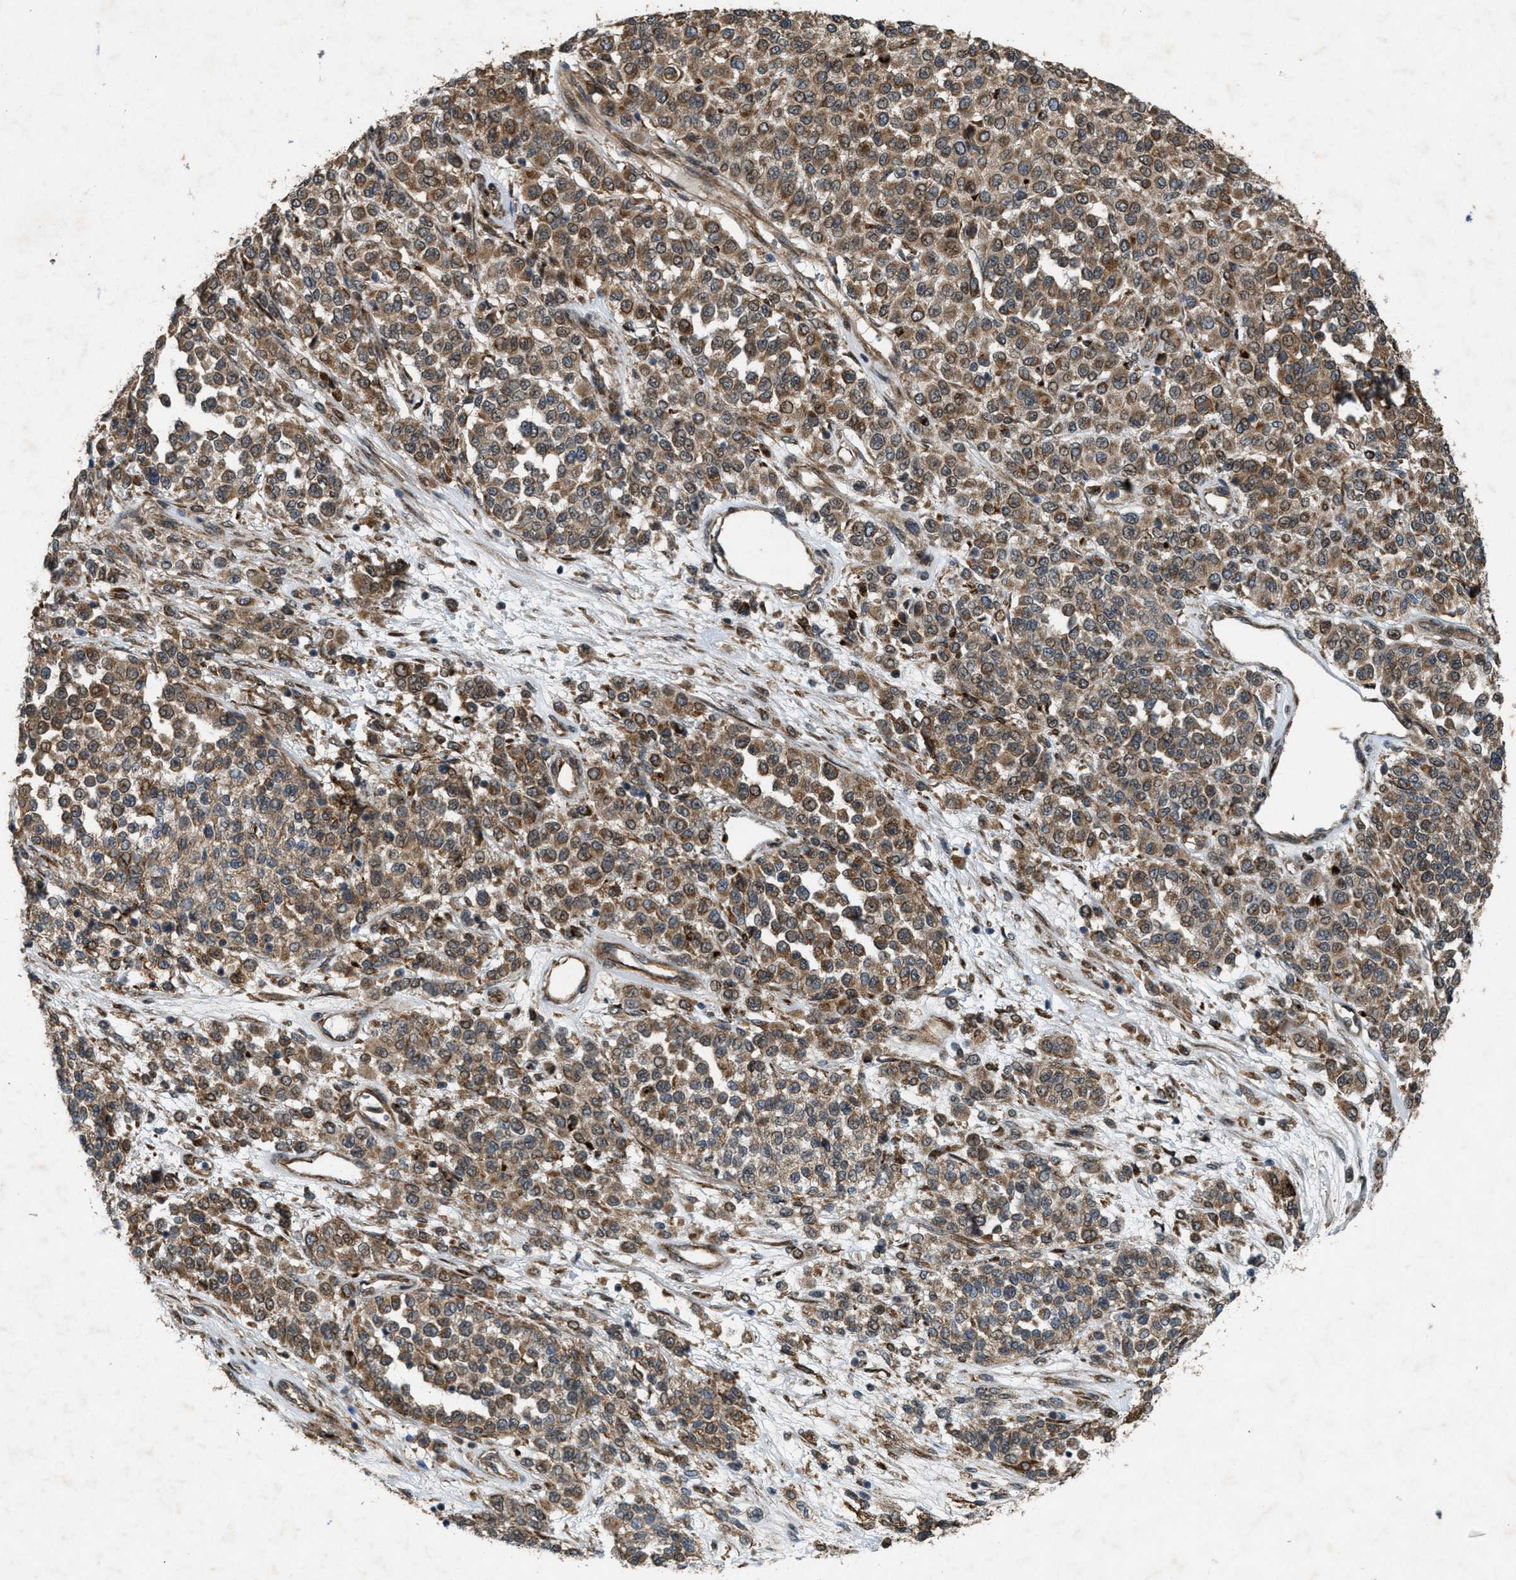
{"staining": {"intensity": "moderate", "quantity": ">75%", "location": "cytoplasmic/membranous"}, "tissue": "melanoma", "cell_type": "Tumor cells", "image_type": "cancer", "snomed": [{"axis": "morphology", "description": "Malignant melanoma, Metastatic site"}, {"axis": "topography", "description": "Pancreas"}], "caption": "Malignant melanoma (metastatic site) stained for a protein demonstrates moderate cytoplasmic/membranous positivity in tumor cells. (DAB = brown stain, brightfield microscopy at high magnification).", "gene": "LRRC72", "patient": {"sex": "female", "age": 30}}